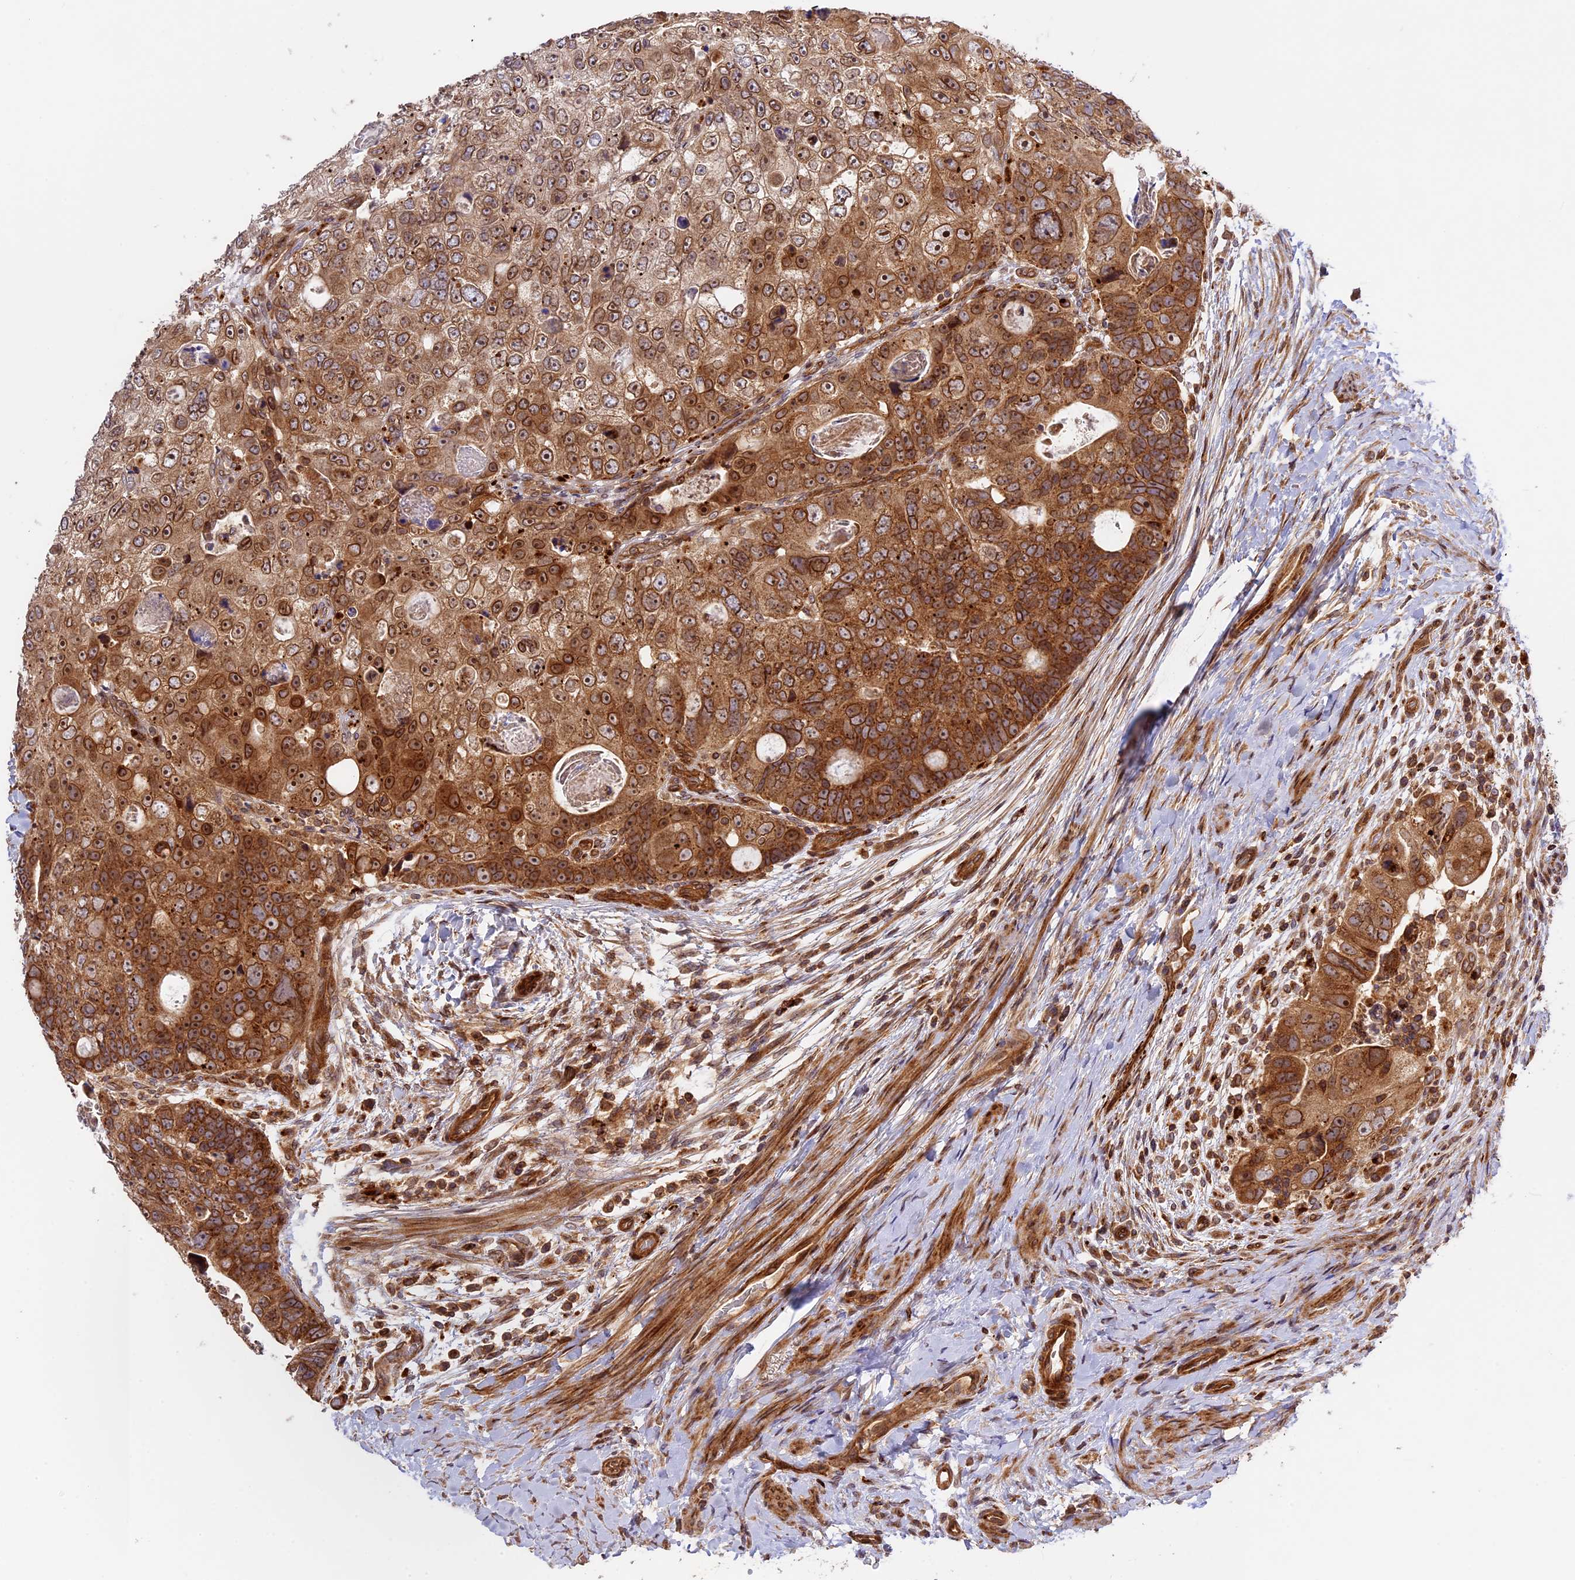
{"staining": {"intensity": "moderate", "quantity": ">75%", "location": "cytoplasmic/membranous,nuclear"}, "tissue": "colorectal cancer", "cell_type": "Tumor cells", "image_type": "cancer", "snomed": [{"axis": "morphology", "description": "Adenocarcinoma, NOS"}, {"axis": "topography", "description": "Rectum"}], "caption": "Moderate cytoplasmic/membranous and nuclear positivity is identified in about >75% of tumor cells in adenocarcinoma (colorectal). (Brightfield microscopy of DAB IHC at high magnification).", "gene": "DGKH", "patient": {"sex": "male", "age": 59}}